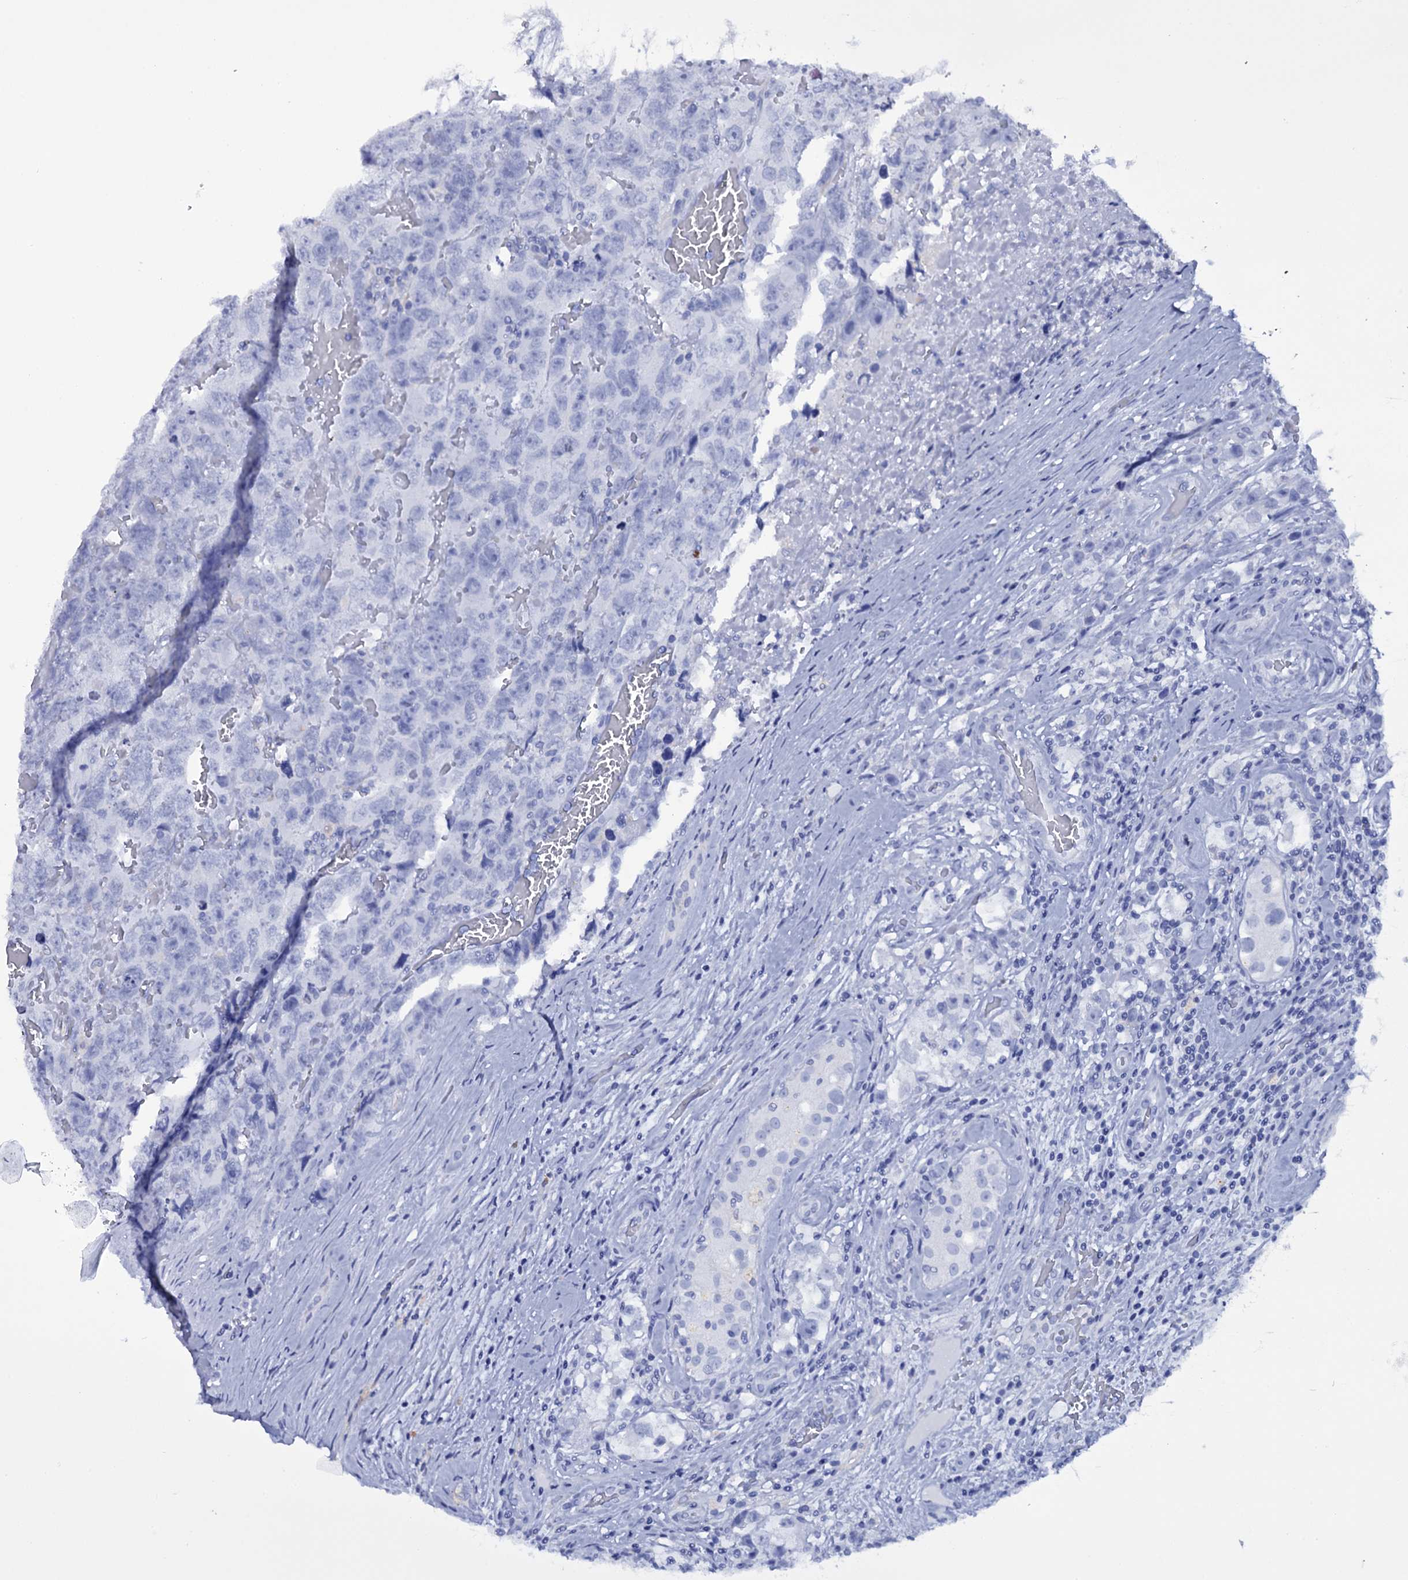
{"staining": {"intensity": "negative", "quantity": "none", "location": "none"}, "tissue": "testis cancer", "cell_type": "Tumor cells", "image_type": "cancer", "snomed": [{"axis": "morphology", "description": "Carcinoma, Embryonal, NOS"}, {"axis": "topography", "description": "Testis"}], "caption": "Testis cancer (embryonal carcinoma) was stained to show a protein in brown. There is no significant staining in tumor cells.", "gene": "ITPRID2", "patient": {"sex": "male", "age": 45}}